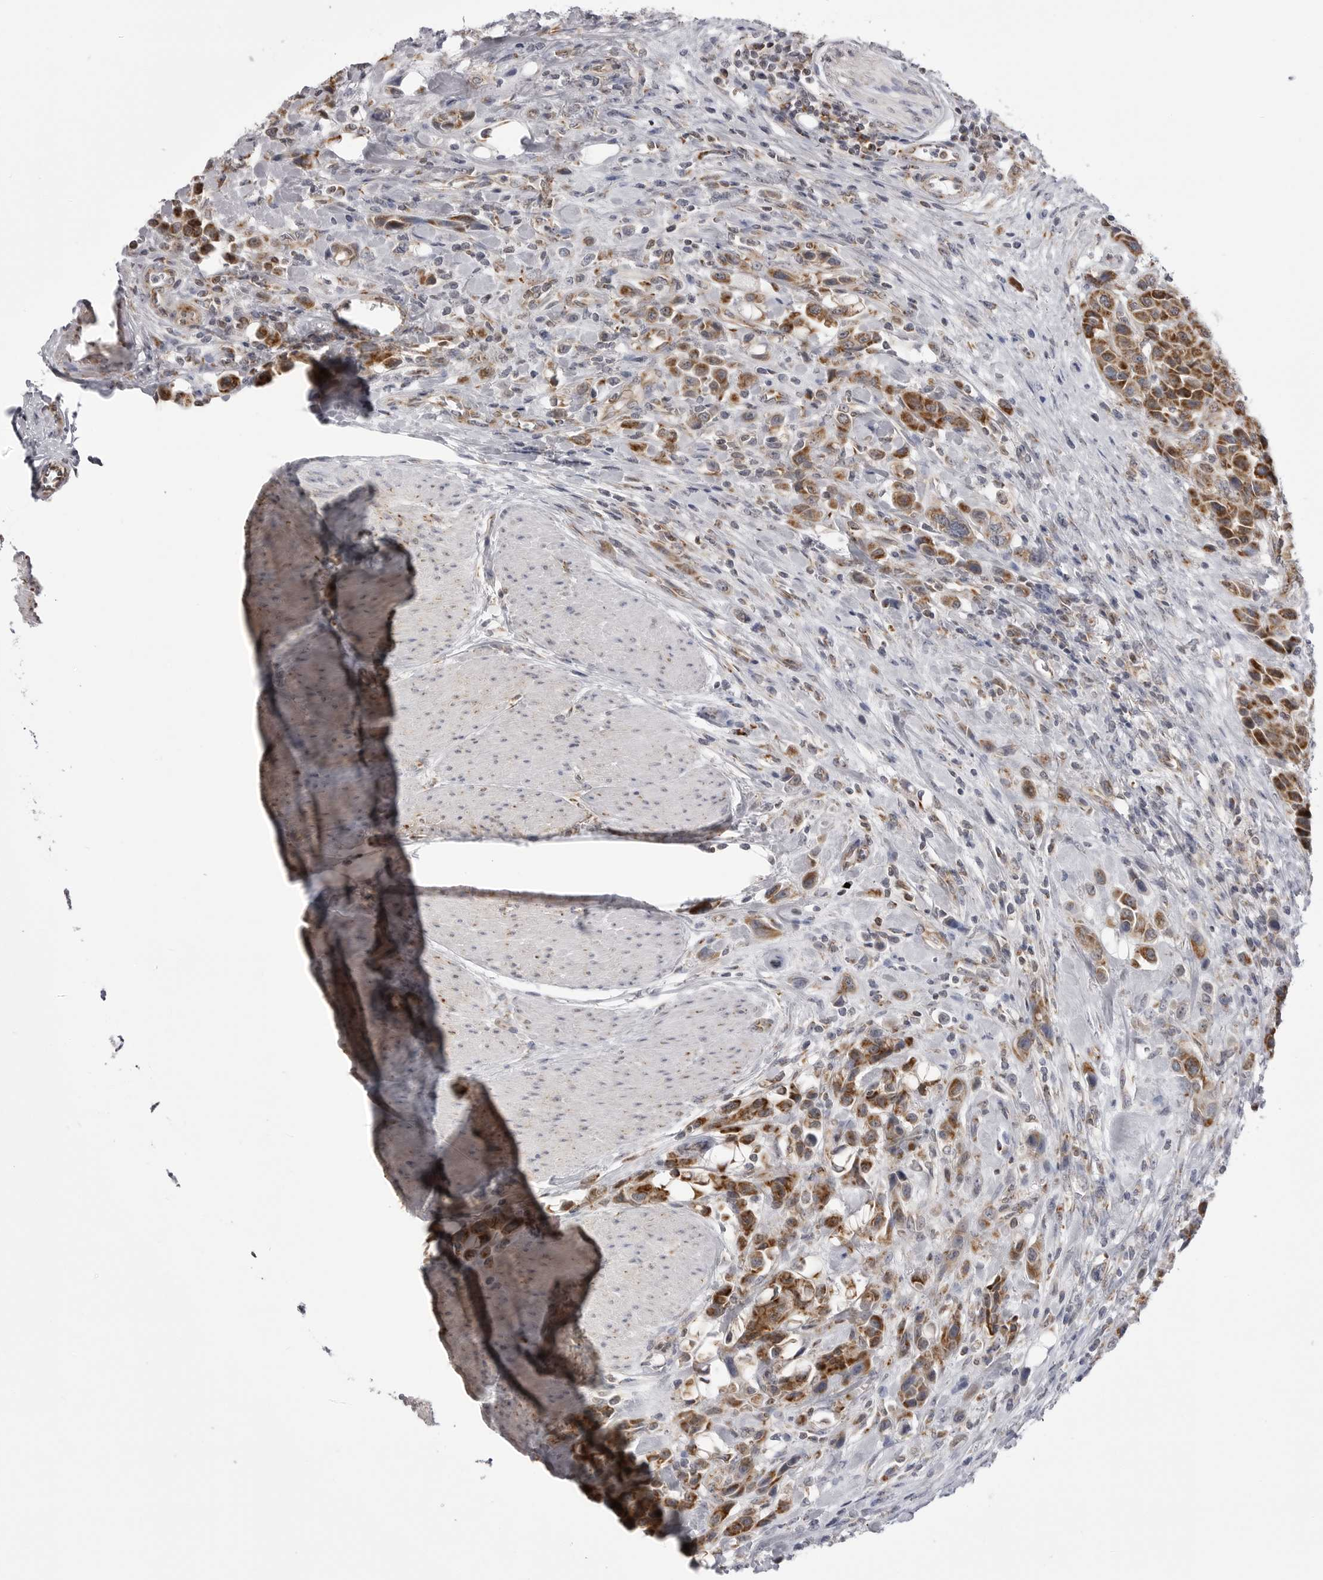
{"staining": {"intensity": "moderate", "quantity": ">75%", "location": "cytoplasmic/membranous"}, "tissue": "urothelial cancer", "cell_type": "Tumor cells", "image_type": "cancer", "snomed": [{"axis": "morphology", "description": "Urothelial carcinoma, High grade"}, {"axis": "topography", "description": "Urinary bladder"}], "caption": "Brown immunohistochemical staining in human urothelial cancer displays moderate cytoplasmic/membranous staining in approximately >75% of tumor cells. The protein of interest is shown in brown color, while the nuclei are stained blue.", "gene": "FH", "patient": {"sex": "male", "age": 50}}